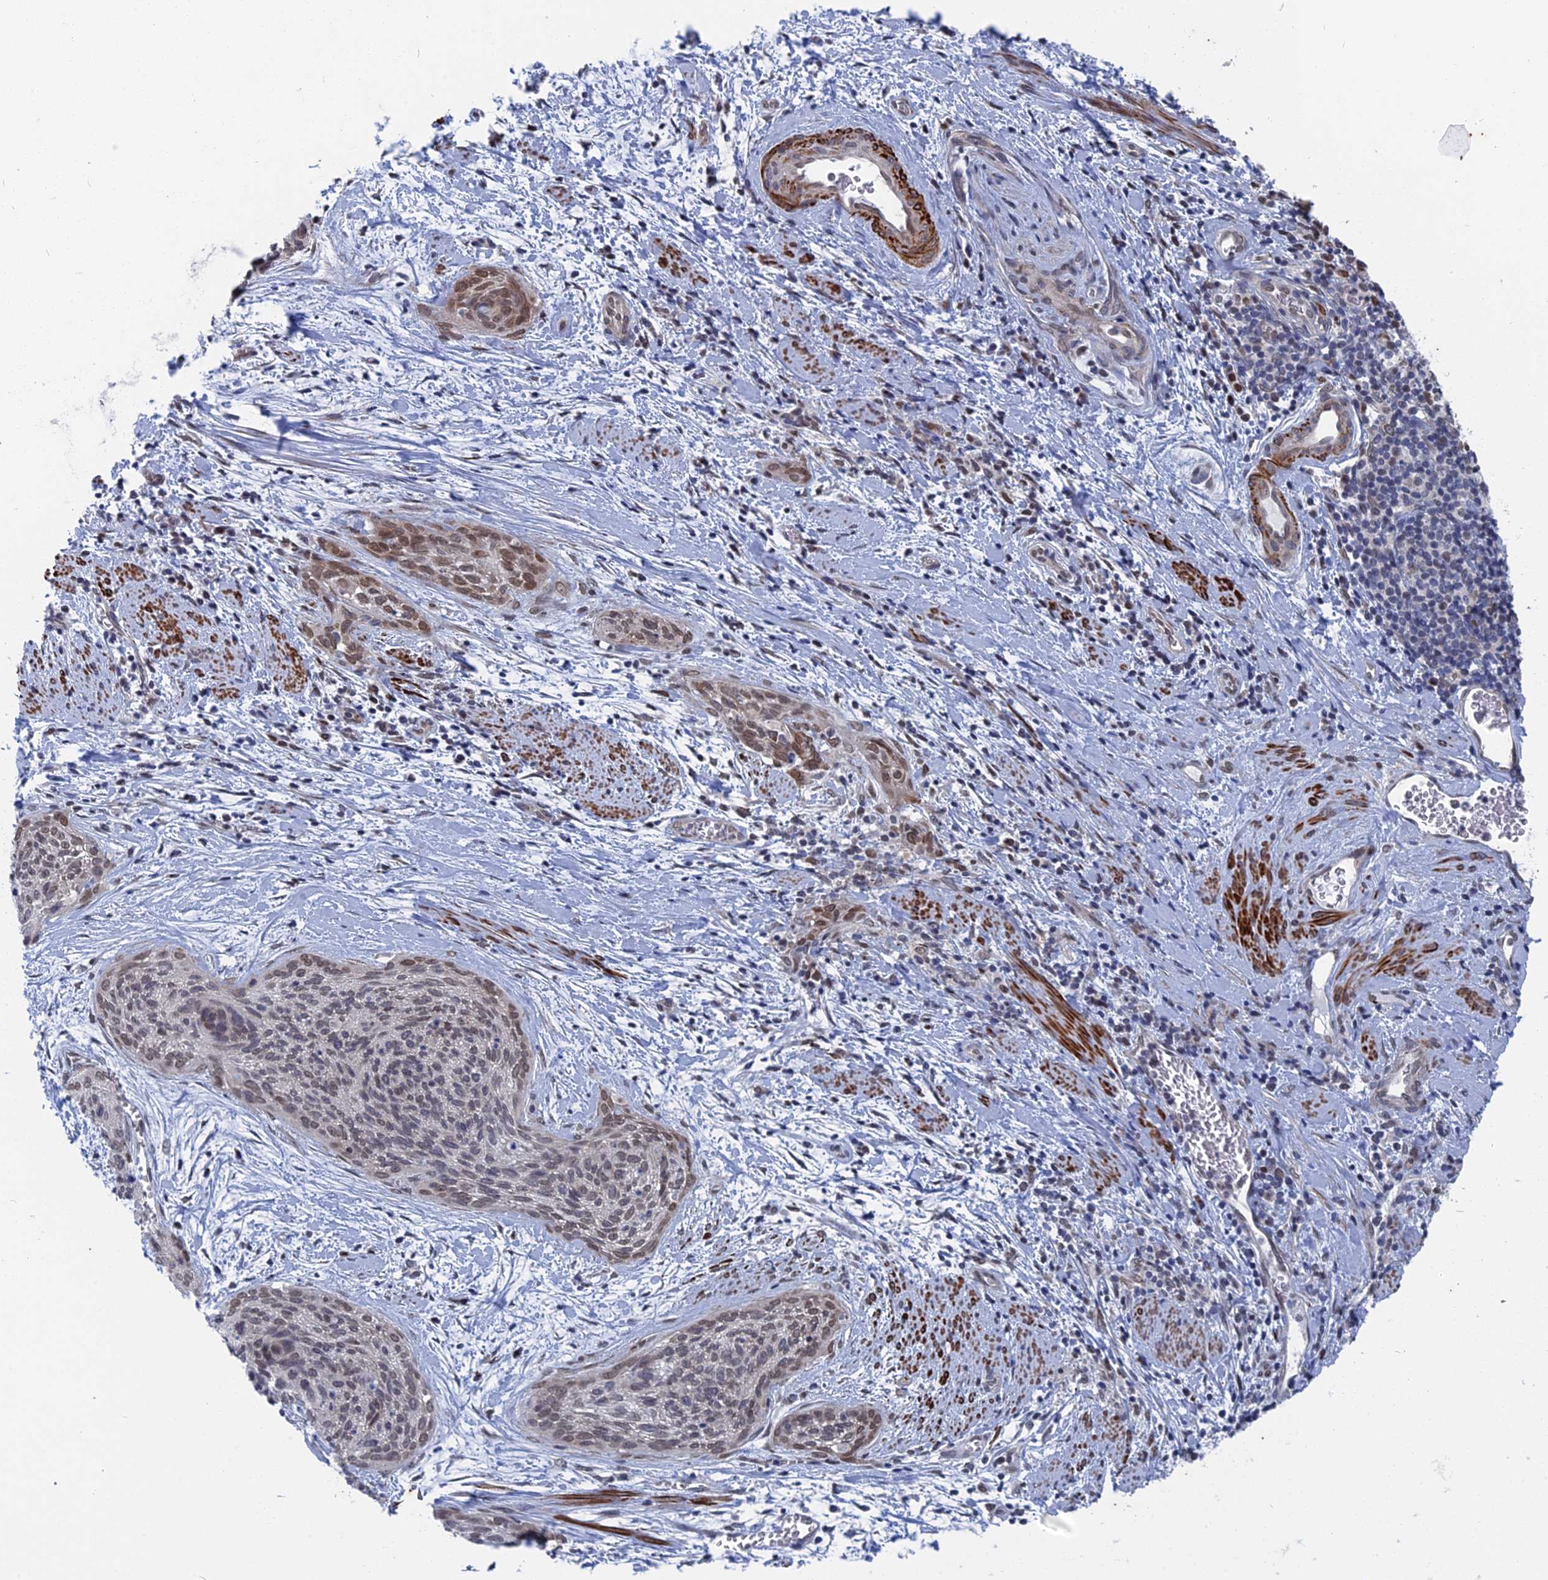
{"staining": {"intensity": "weak", "quantity": "<25%", "location": "nuclear"}, "tissue": "cervical cancer", "cell_type": "Tumor cells", "image_type": "cancer", "snomed": [{"axis": "morphology", "description": "Squamous cell carcinoma, NOS"}, {"axis": "topography", "description": "Cervix"}], "caption": "High magnification brightfield microscopy of cervical squamous cell carcinoma stained with DAB (3,3'-diaminobenzidine) (brown) and counterstained with hematoxylin (blue): tumor cells show no significant staining.", "gene": "MTRF1", "patient": {"sex": "female", "age": 55}}